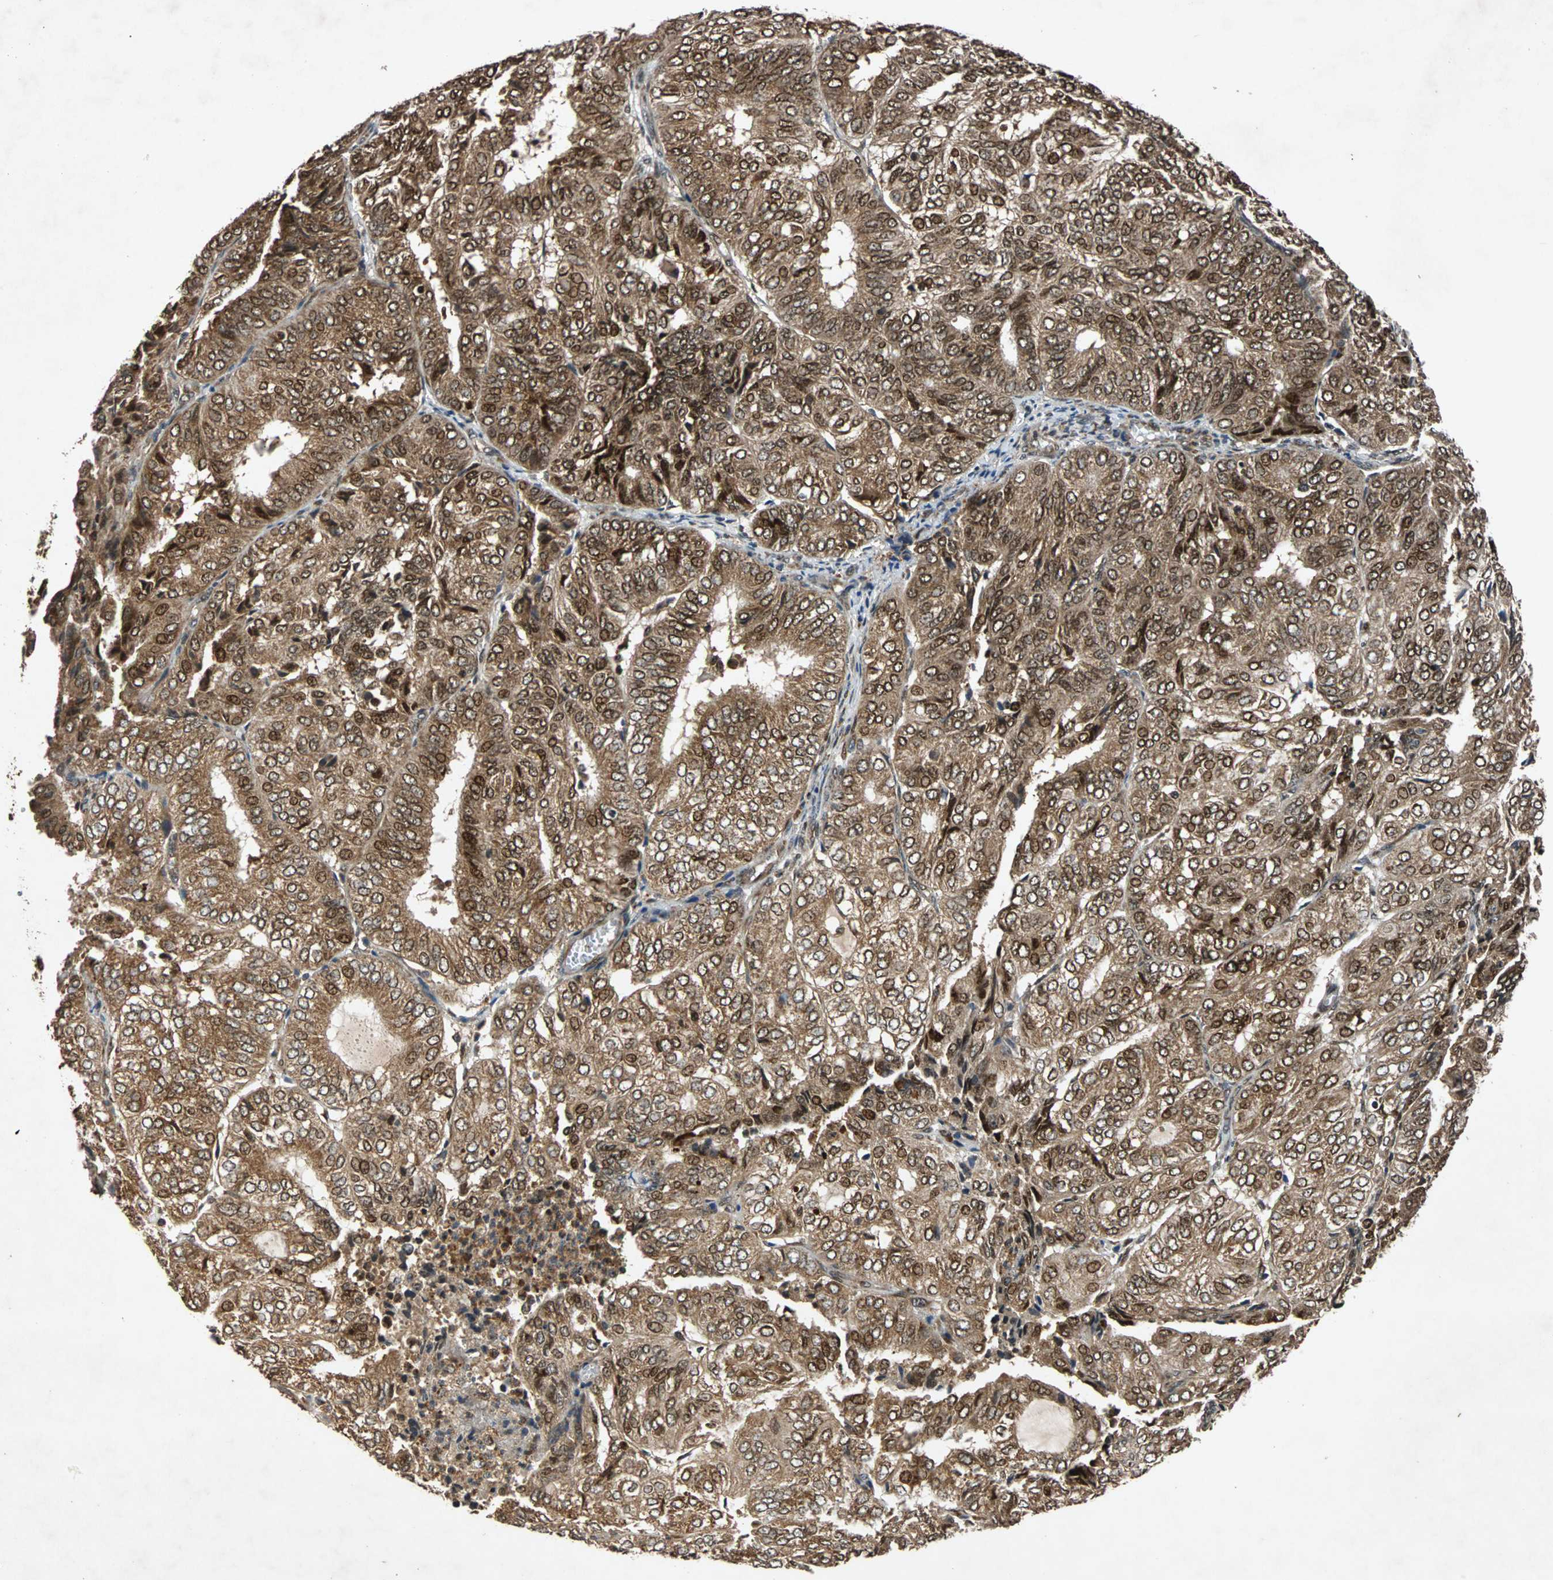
{"staining": {"intensity": "strong", "quantity": ">75%", "location": "cytoplasmic/membranous,nuclear"}, "tissue": "endometrial cancer", "cell_type": "Tumor cells", "image_type": "cancer", "snomed": [{"axis": "morphology", "description": "Adenocarcinoma, NOS"}, {"axis": "topography", "description": "Uterus"}], "caption": "A high-resolution micrograph shows immunohistochemistry staining of endometrial cancer (adenocarcinoma), which reveals strong cytoplasmic/membranous and nuclear positivity in about >75% of tumor cells.", "gene": "USP31", "patient": {"sex": "female", "age": 60}}